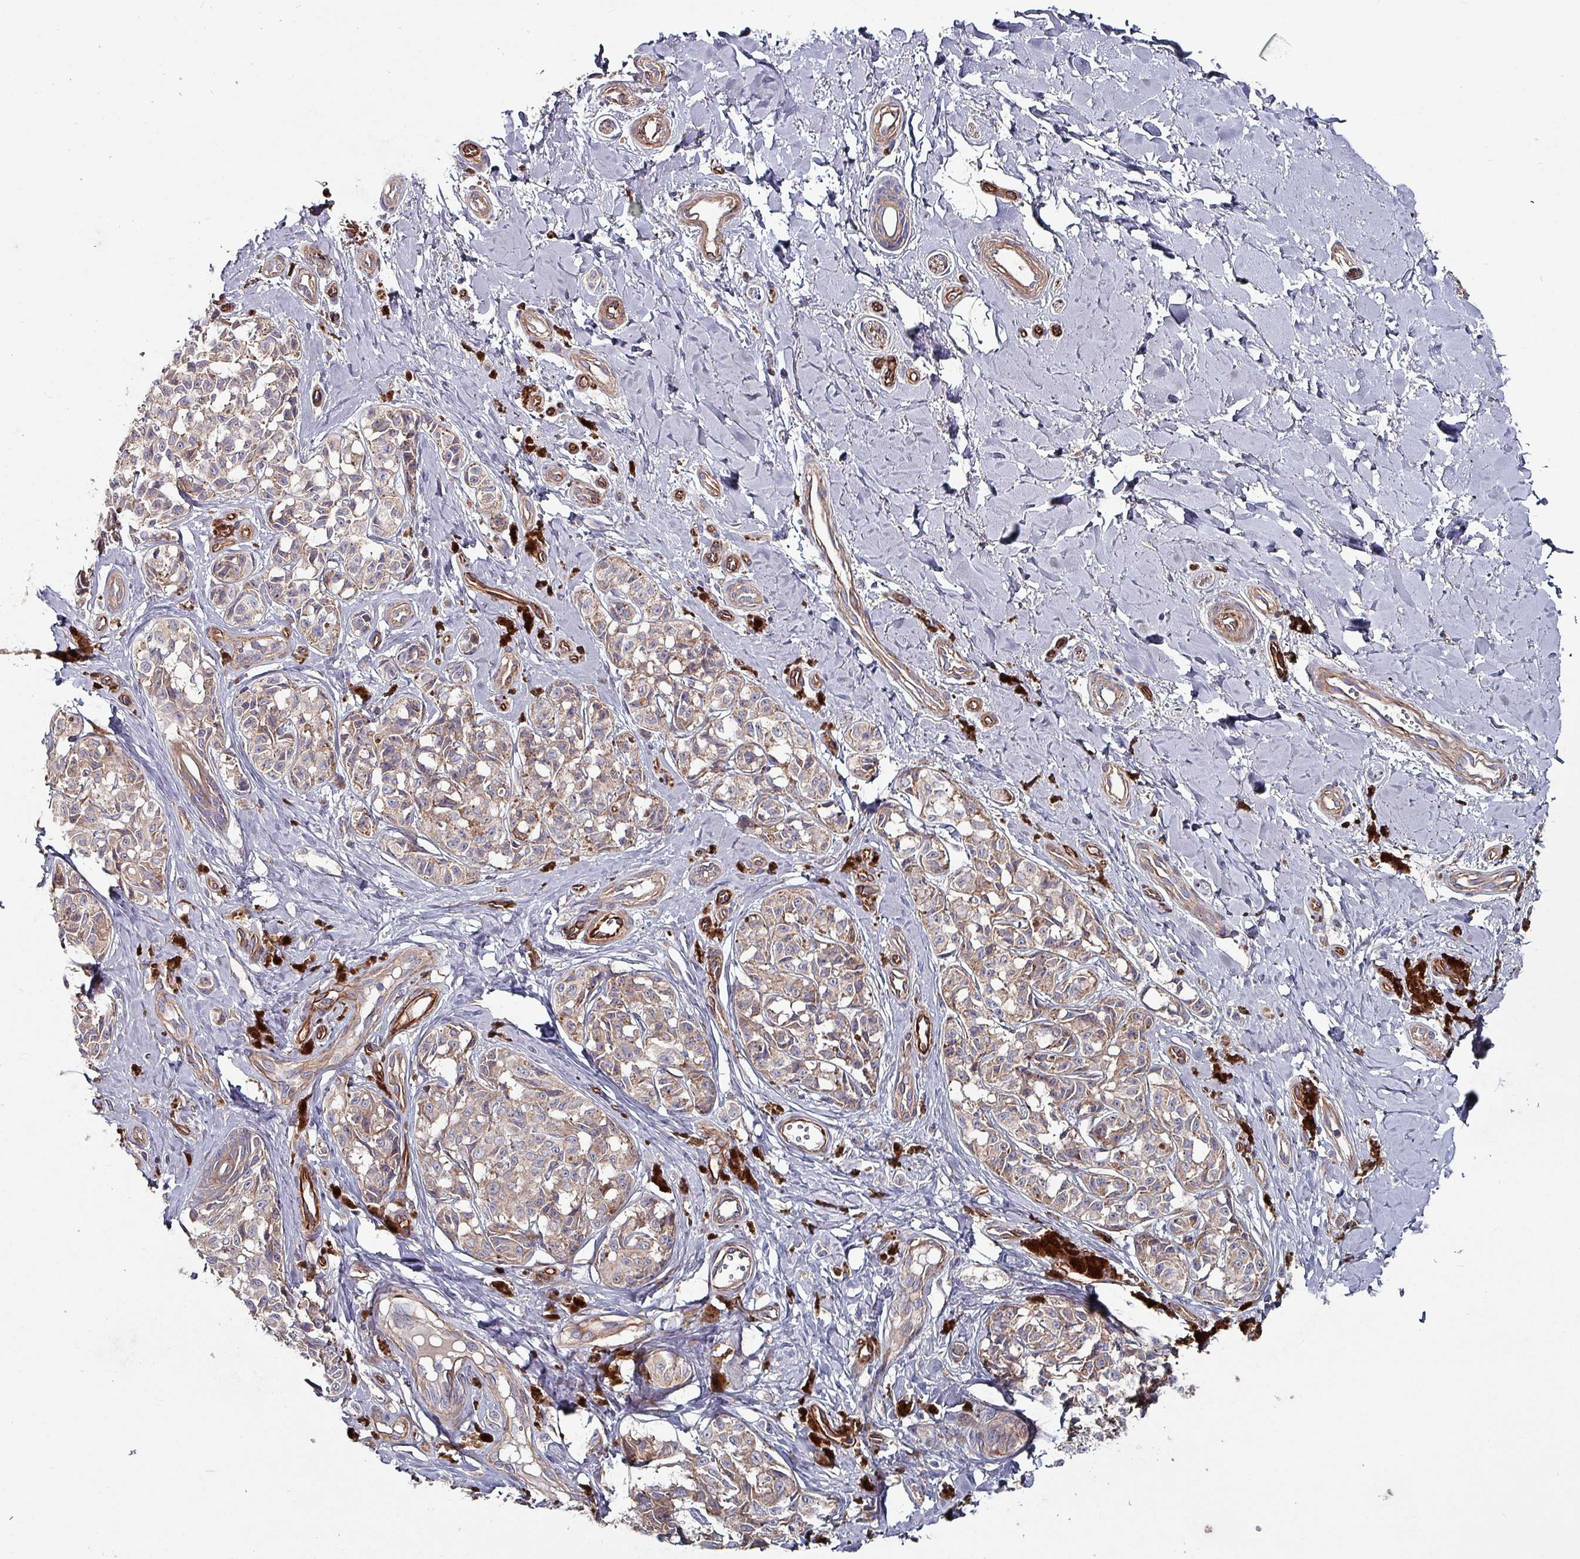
{"staining": {"intensity": "moderate", "quantity": ">75%", "location": "cytoplasmic/membranous"}, "tissue": "melanoma", "cell_type": "Tumor cells", "image_type": "cancer", "snomed": [{"axis": "morphology", "description": "Malignant melanoma, NOS"}, {"axis": "topography", "description": "Skin"}], "caption": "A histopathology image of human melanoma stained for a protein displays moderate cytoplasmic/membranous brown staining in tumor cells.", "gene": "ANO10", "patient": {"sex": "female", "age": 65}}